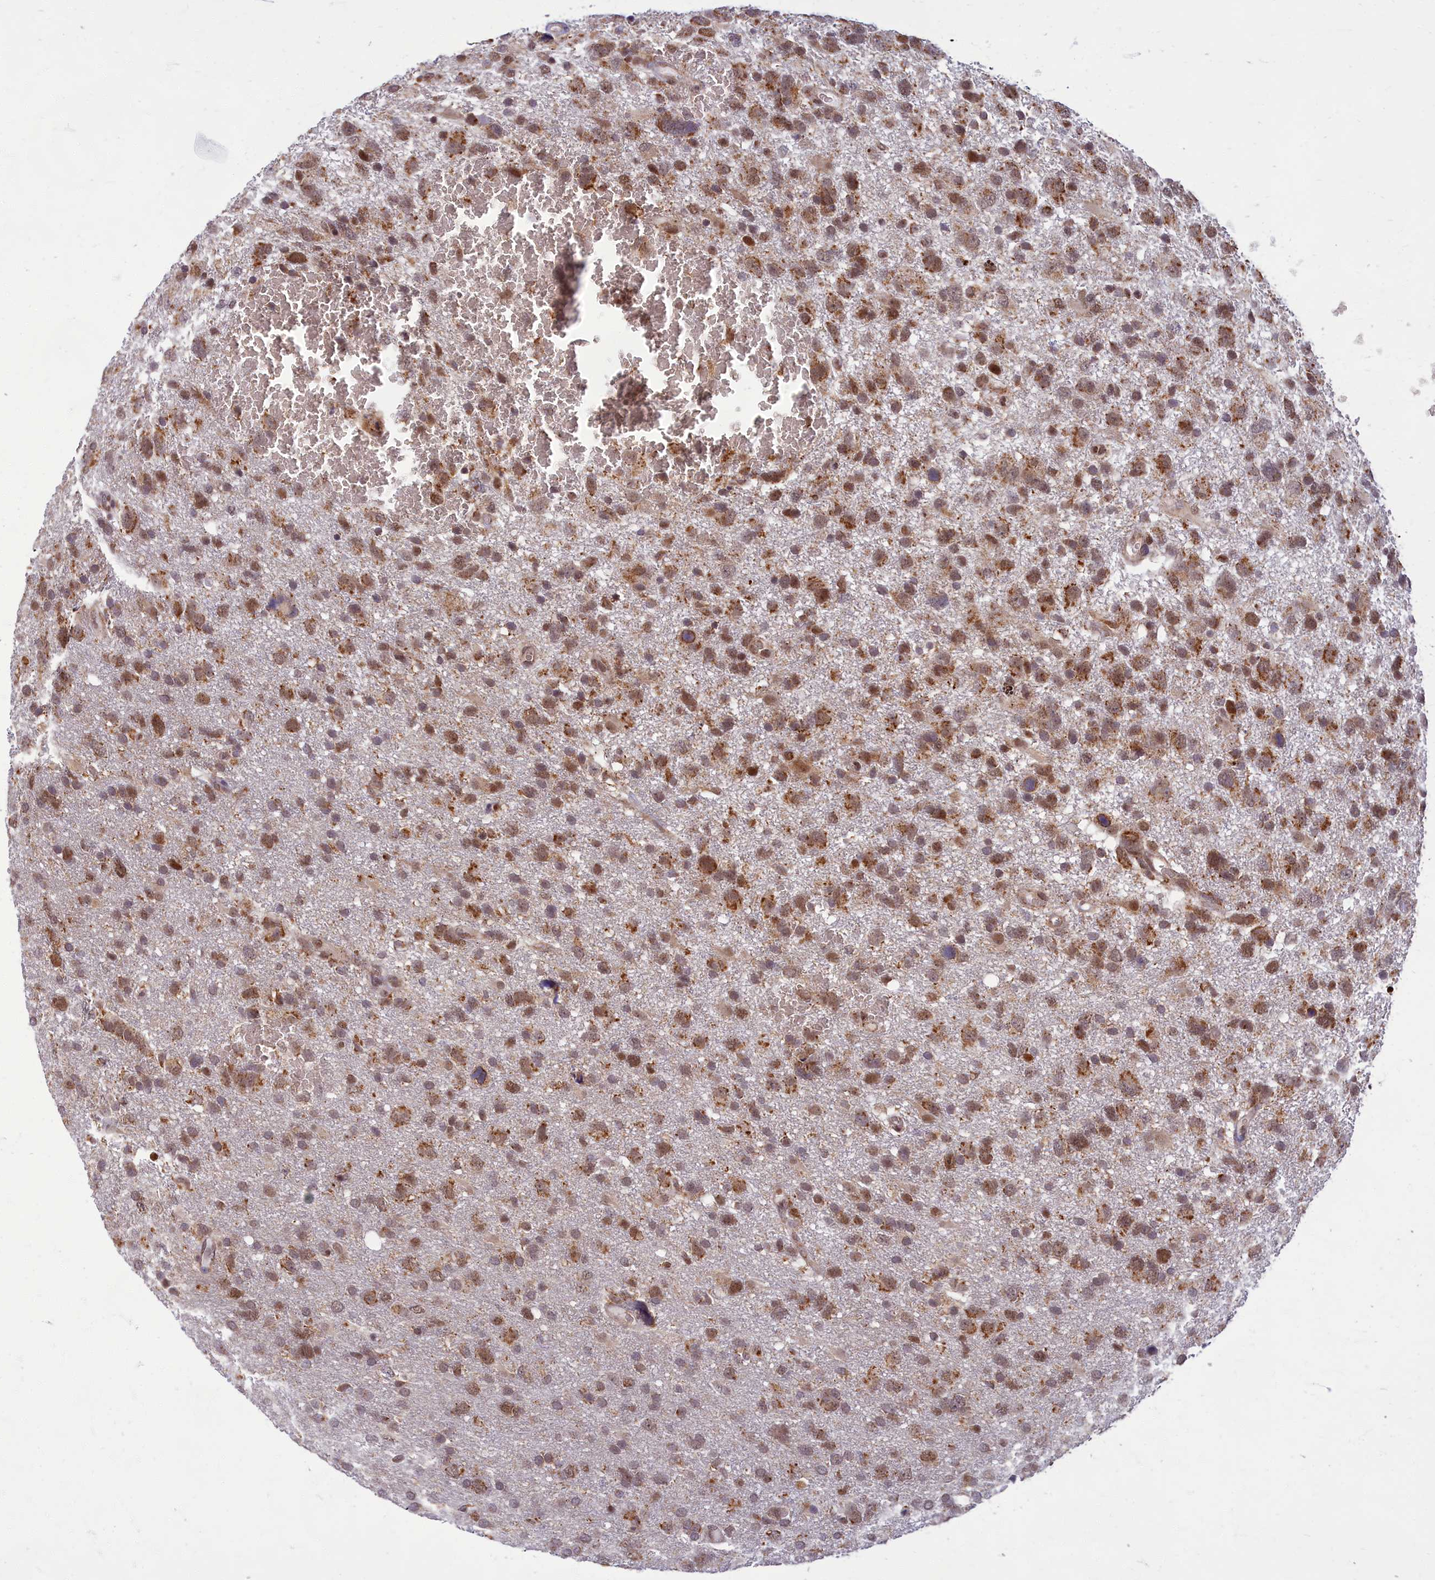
{"staining": {"intensity": "moderate", "quantity": ">75%", "location": "cytoplasmic/membranous,nuclear"}, "tissue": "glioma", "cell_type": "Tumor cells", "image_type": "cancer", "snomed": [{"axis": "morphology", "description": "Glioma, malignant, High grade"}, {"axis": "topography", "description": "Brain"}], "caption": "A medium amount of moderate cytoplasmic/membranous and nuclear staining is appreciated in about >75% of tumor cells in malignant glioma (high-grade) tissue.", "gene": "EARS2", "patient": {"sex": "male", "age": 61}}